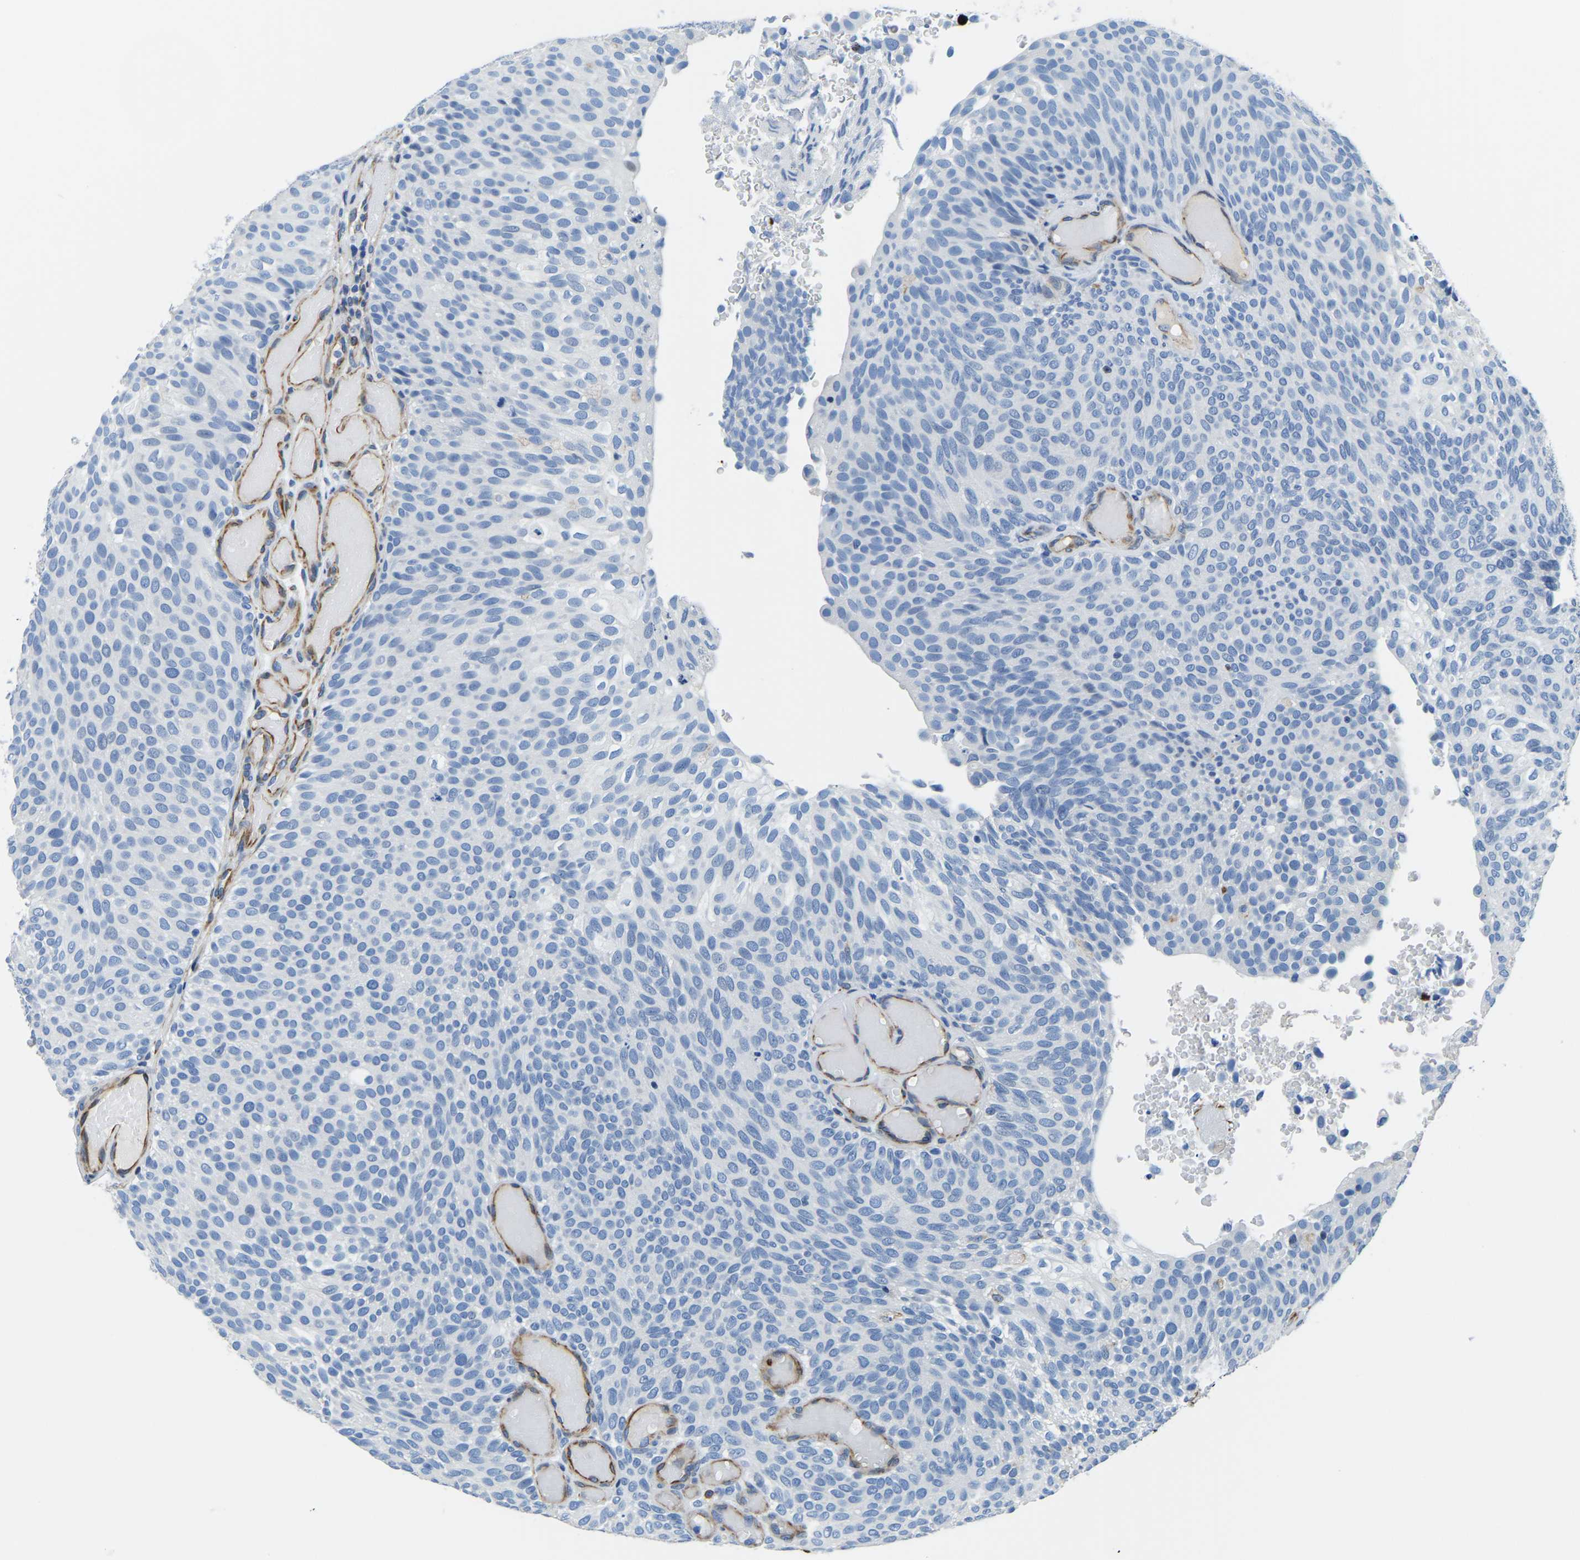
{"staining": {"intensity": "negative", "quantity": "none", "location": "none"}, "tissue": "urothelial cancer", "cell_type": "Tumor cells", "image_type": "cancer", "snomed": [{"axis": "morphology", "description": "Urothelial carcinoma, Low grade"}, {"axis": "topography", "description": "Urinary bladder"}], "caption": "High power microscopy photomicrograph of an immunohistochemistry (IHC) histopathology image of urothelial cancer, revealing no significant staining in tumor cells.", "gene": "MS4A3", "patient": {"sex": "male", "age": 78}}